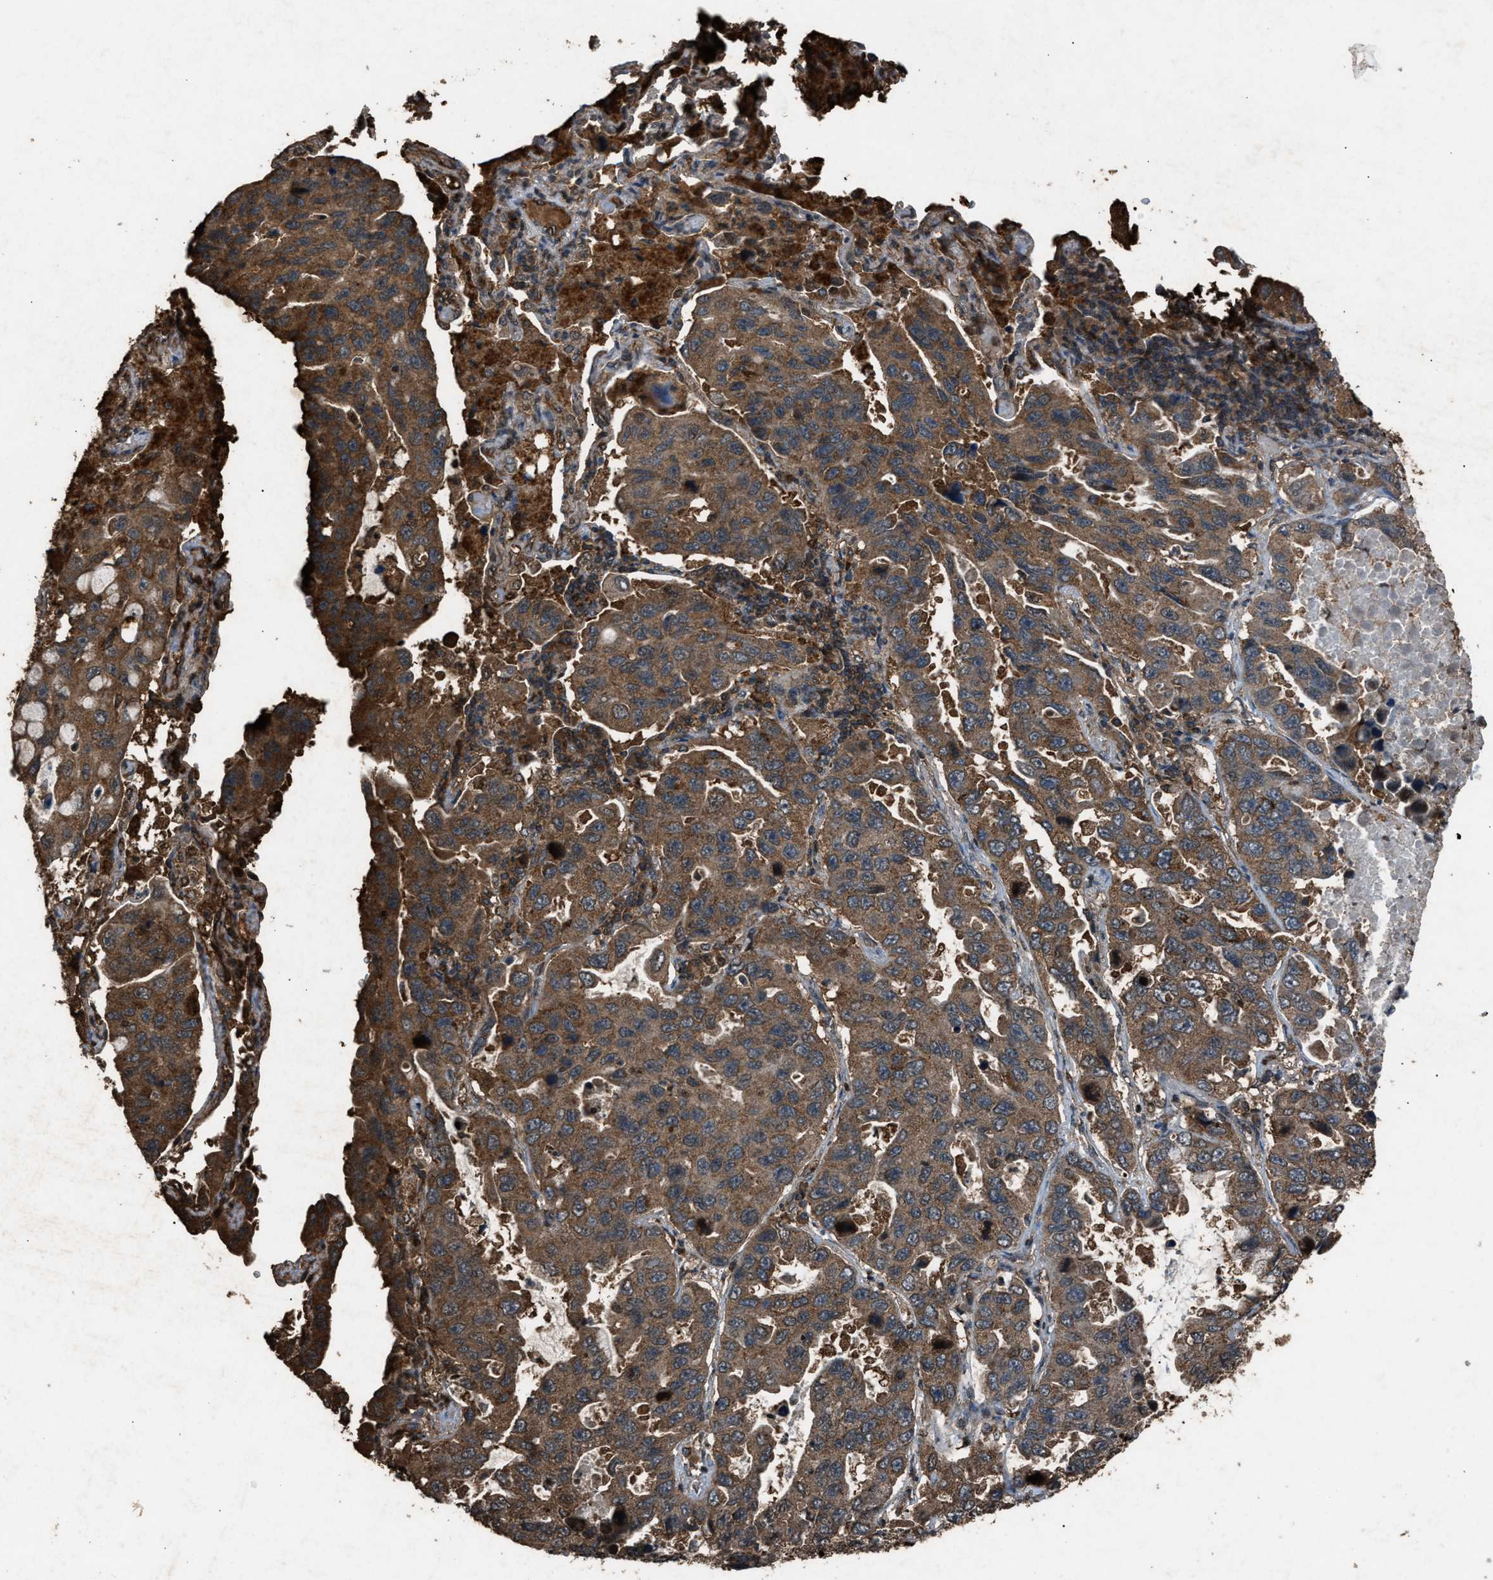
{"staining": {"intensity": "strong", "quantity": ">75%", "location": "cytoplasmic/membranous,nuclear"}, "tissue": "lung cancer", "cell_type": "Tumor cells", "image_type": "cancer", "snomed": [{"axis": "morphology", "description": "Adenocarcinoma, NOS"}, {"axis": "topography", "description": "Lung"}], "caption": "Human lung adenocarcinoma stained with a protein marker reveals strong staining in tumor cells.", "gene": "PSMD1", "patient": {"sex": "male", "age": 64}}